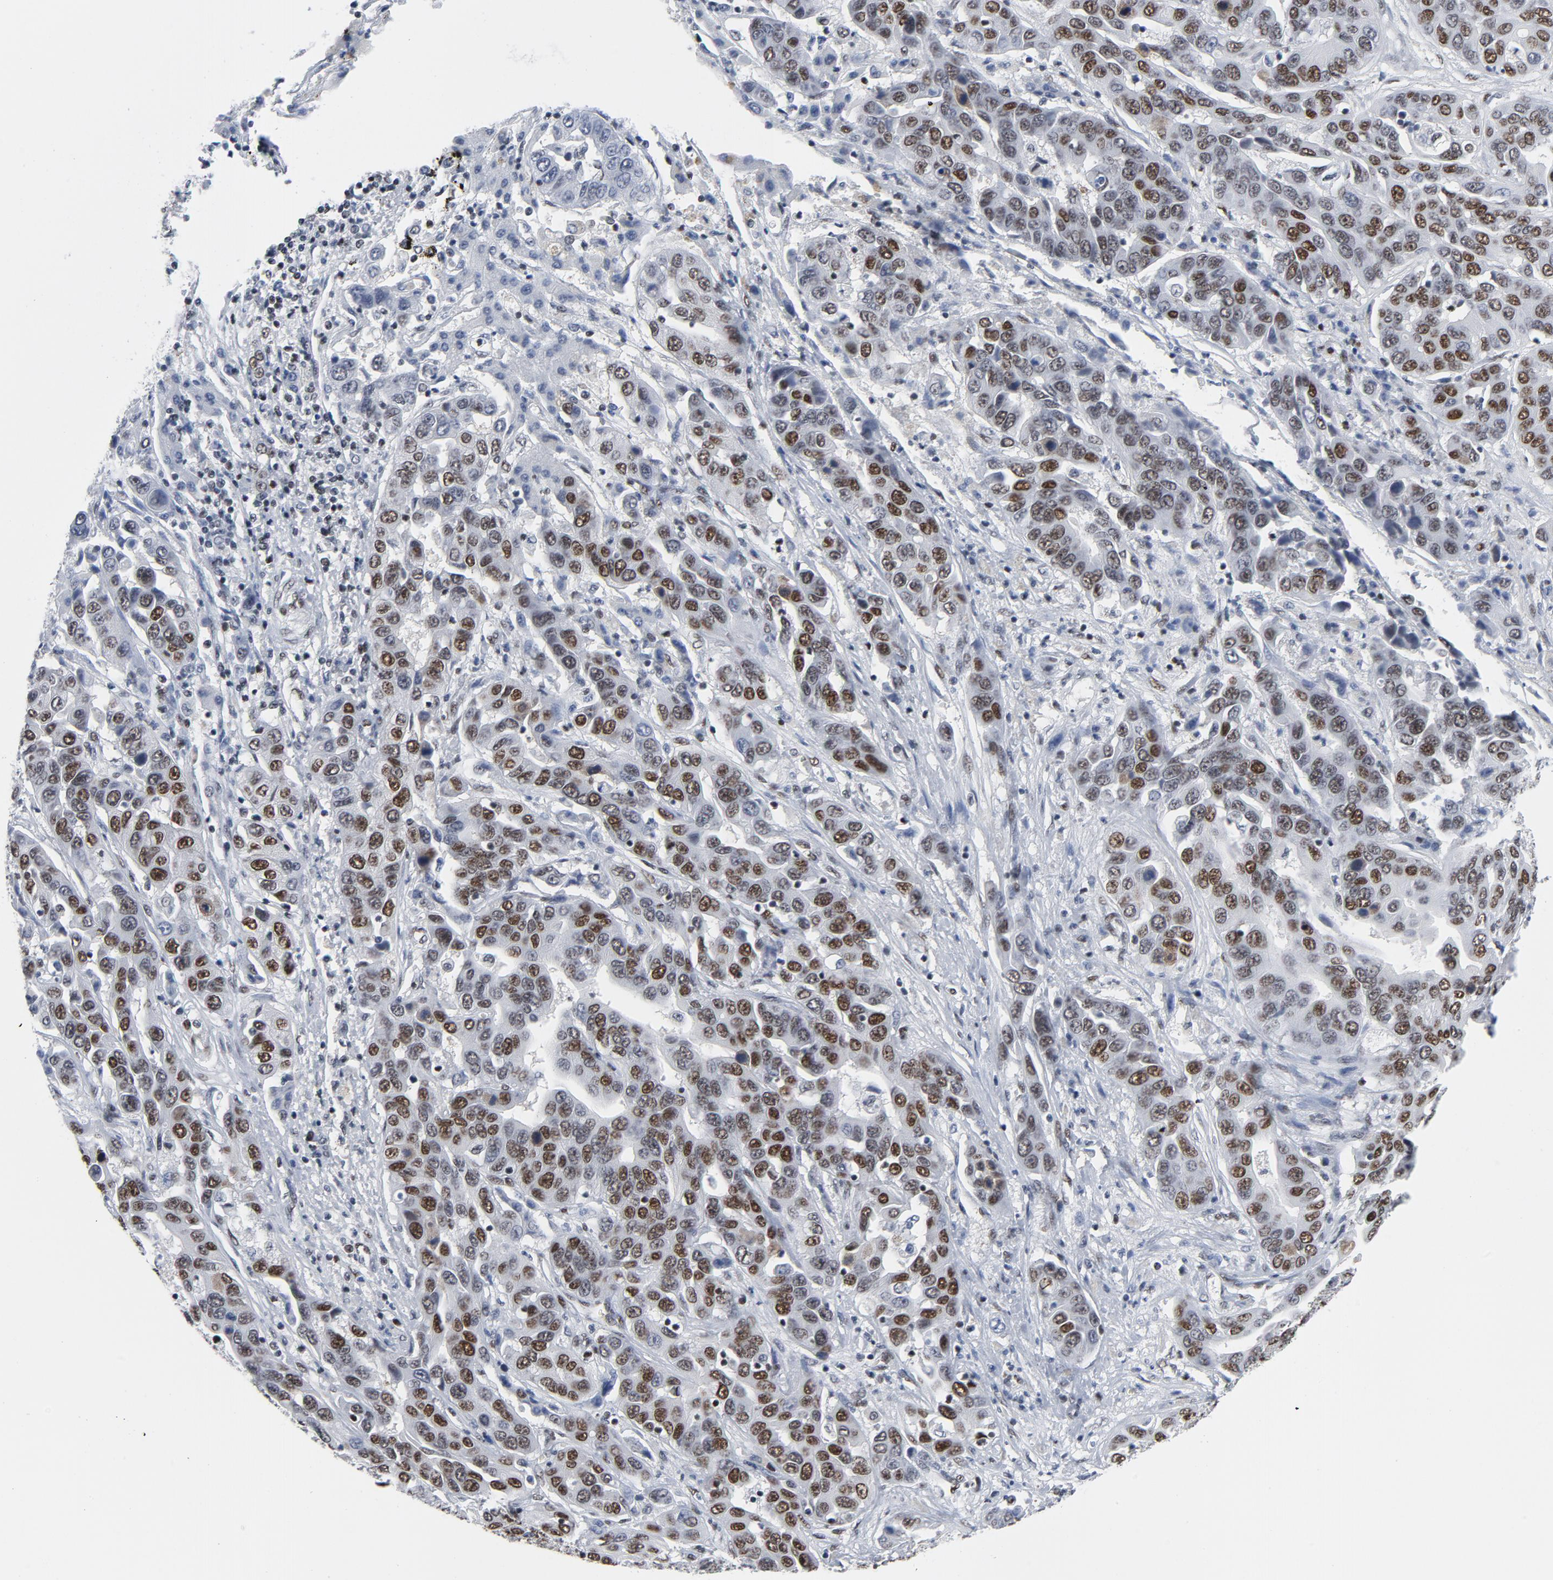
{"staining": {"intensity": "moderate", "quantity": "25%-75%", "location": "cytoplasmic/membranous,nuclear"}, "tissue": "liver cancer", "cell_type": "Tumor cells", "image_type": "cancer", "snomed": [{"axis": "morphology", "description": "Cholangiocarcinoma"}, {"axis": "topography", "description": "Liver"}], "caption": "Immunohistochemical staining of liver cholangiocarcinoma shows medium levels of moderate cytoplasmic/membranous and nuclear staining in about 25%-75% of tumor cells.", "gene": "CSTF2", "patient": {"sex": "female", "age": 52}}